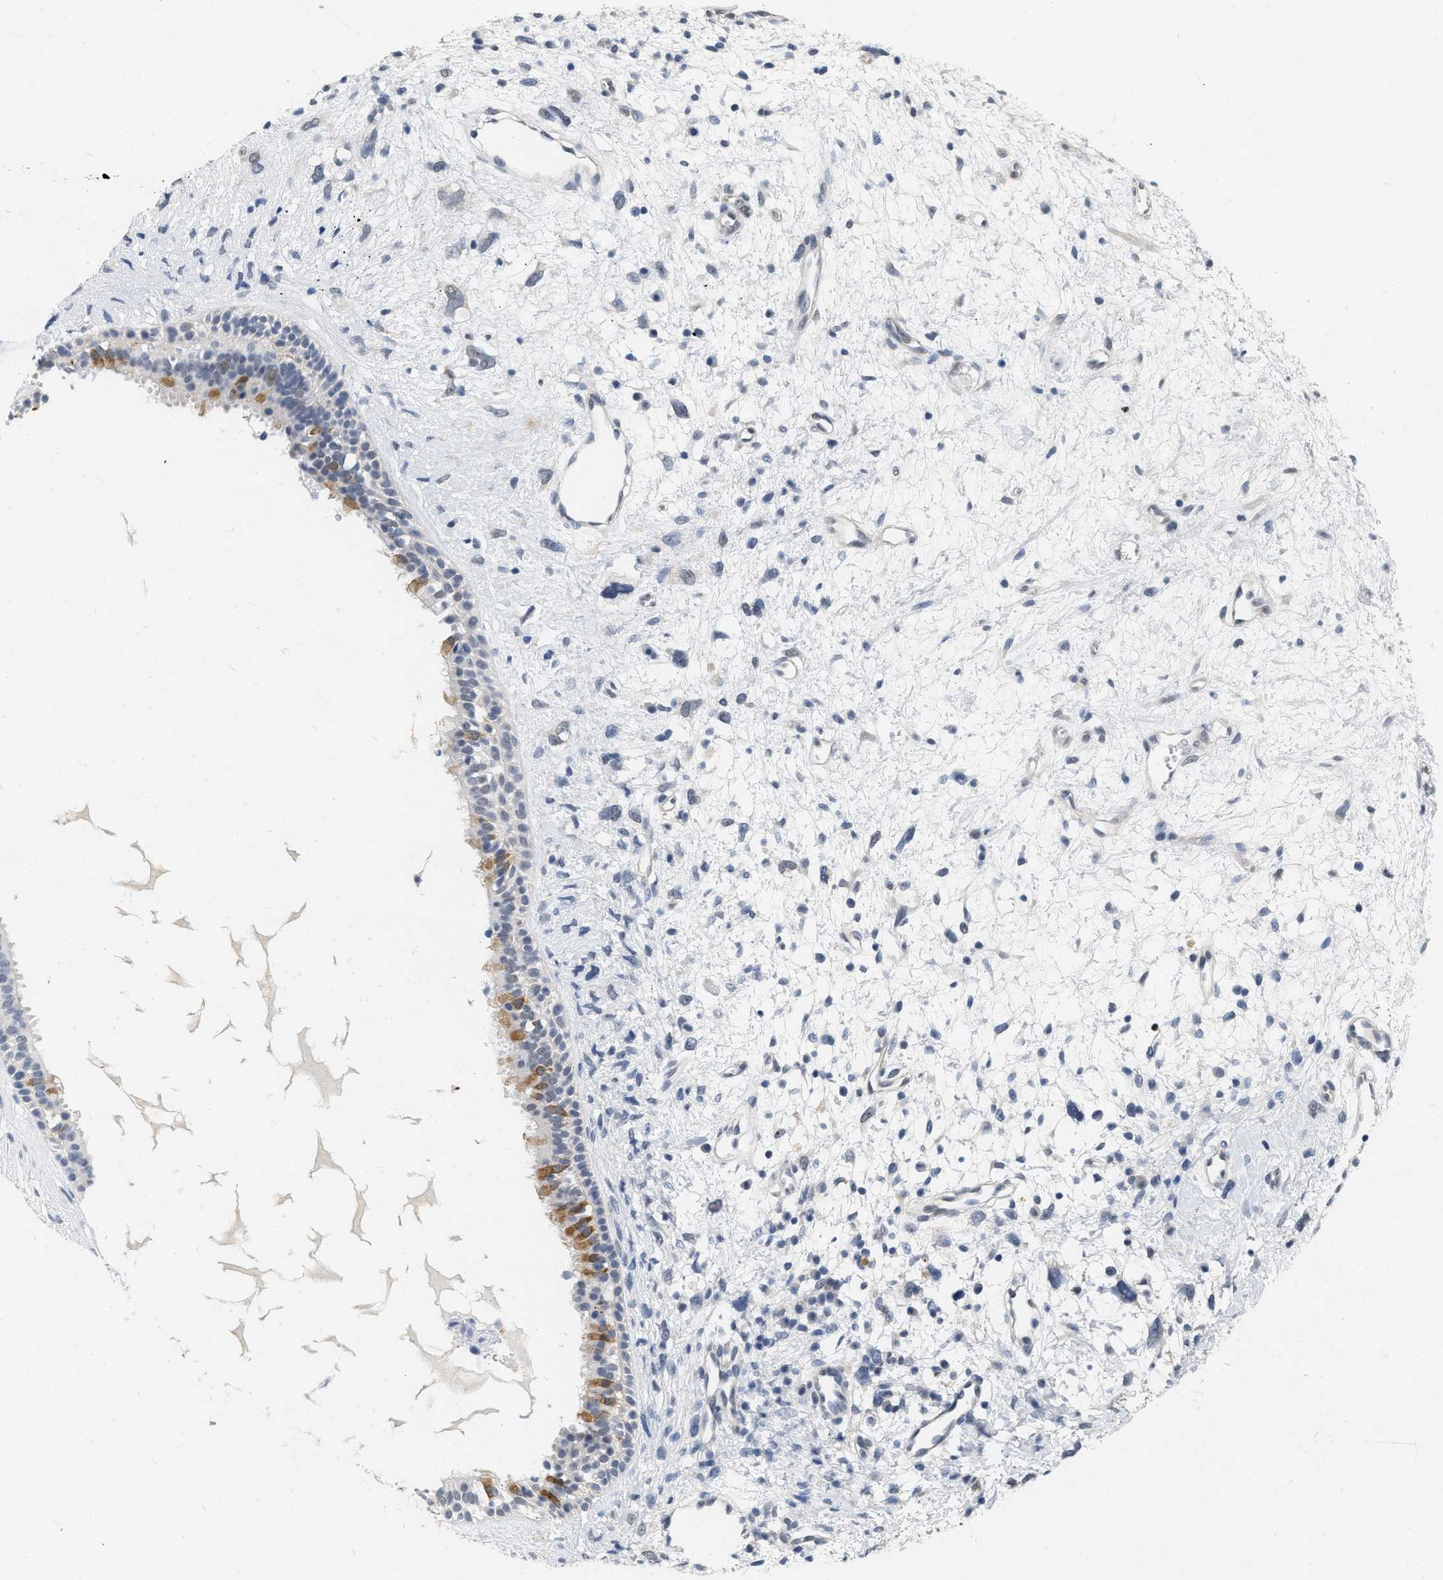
{"staining": {"intensity": "strong", "quantity": "<25%", "location": "cytoplasmic/membranous"}, "tissue": "nasopharynx", "cell_type": "Respiratory epithelial cells", "image_type": "normal", "snomed": [{"axis": "morphology", "description": "Normal tissue, NOS"}, {"axis": "topography", "description": "Nasopharynx"}], "caption": "Respiratory epithelial cells exhibit medium levels of strong cytoplasmic/membranous staining in about <25% of cells in normal human nasopharynx. Ihc stains the protein in brown and the nuclei are stained blue.", "gene": "RUVBL1", "patient": {"sex": "male", "age": 22}}